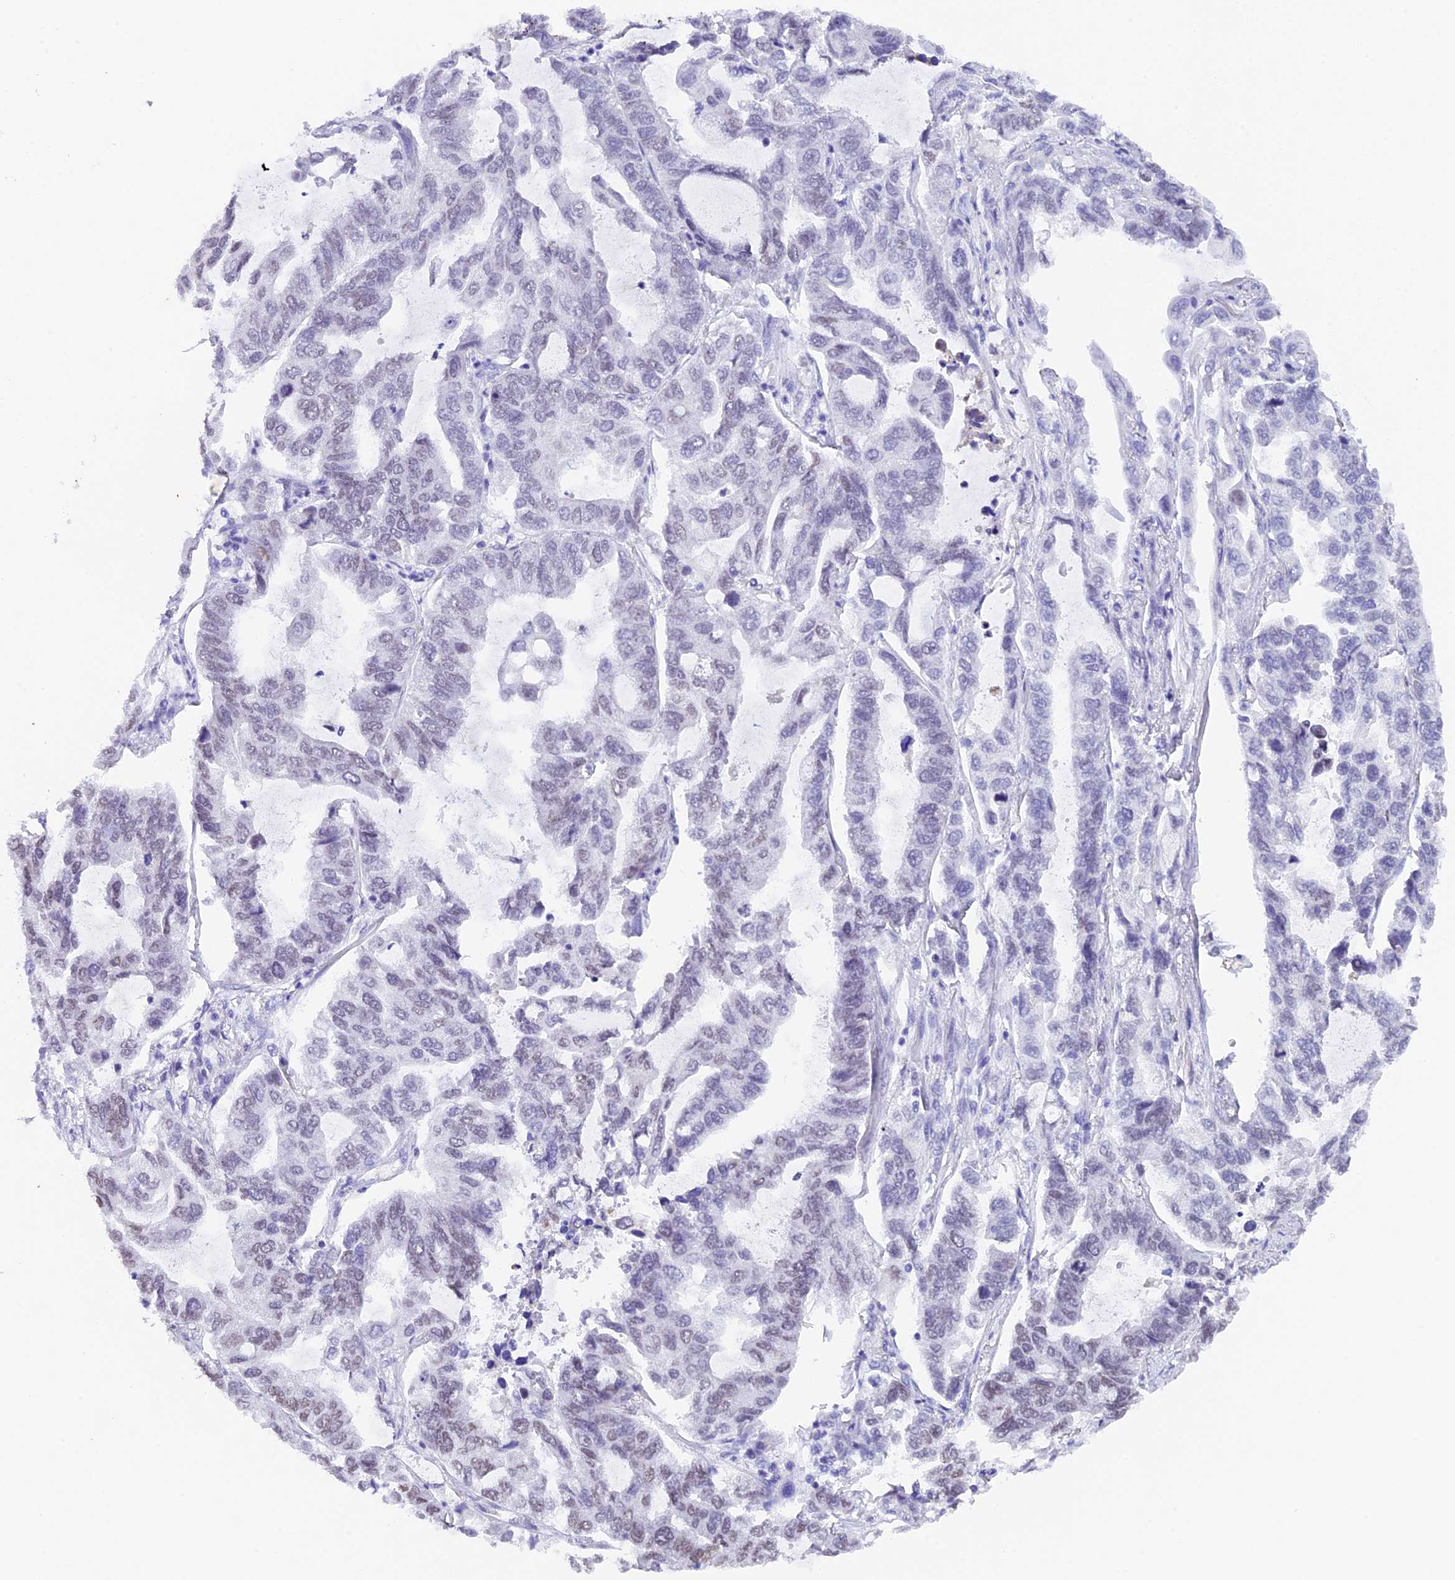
{"staining": {"intensity": "weak", "quantity": "<25%", "location": "nuclear"}, "tissue": "lung cancer", "cell_type": "Tumor cells", "image_type": "cancer", "snomed": [{"axis": "morphology", "description": "Adenocarcinoma, NOS"}, {"axis": "topography", "description": "Lung"}], "caption": "DAB immunohistochemical staining of adenocarcinoma (lung) shows no significant expression in tumor cells.", "gene": "TFAM", "patient": {"sex": "male", "age": 64}}